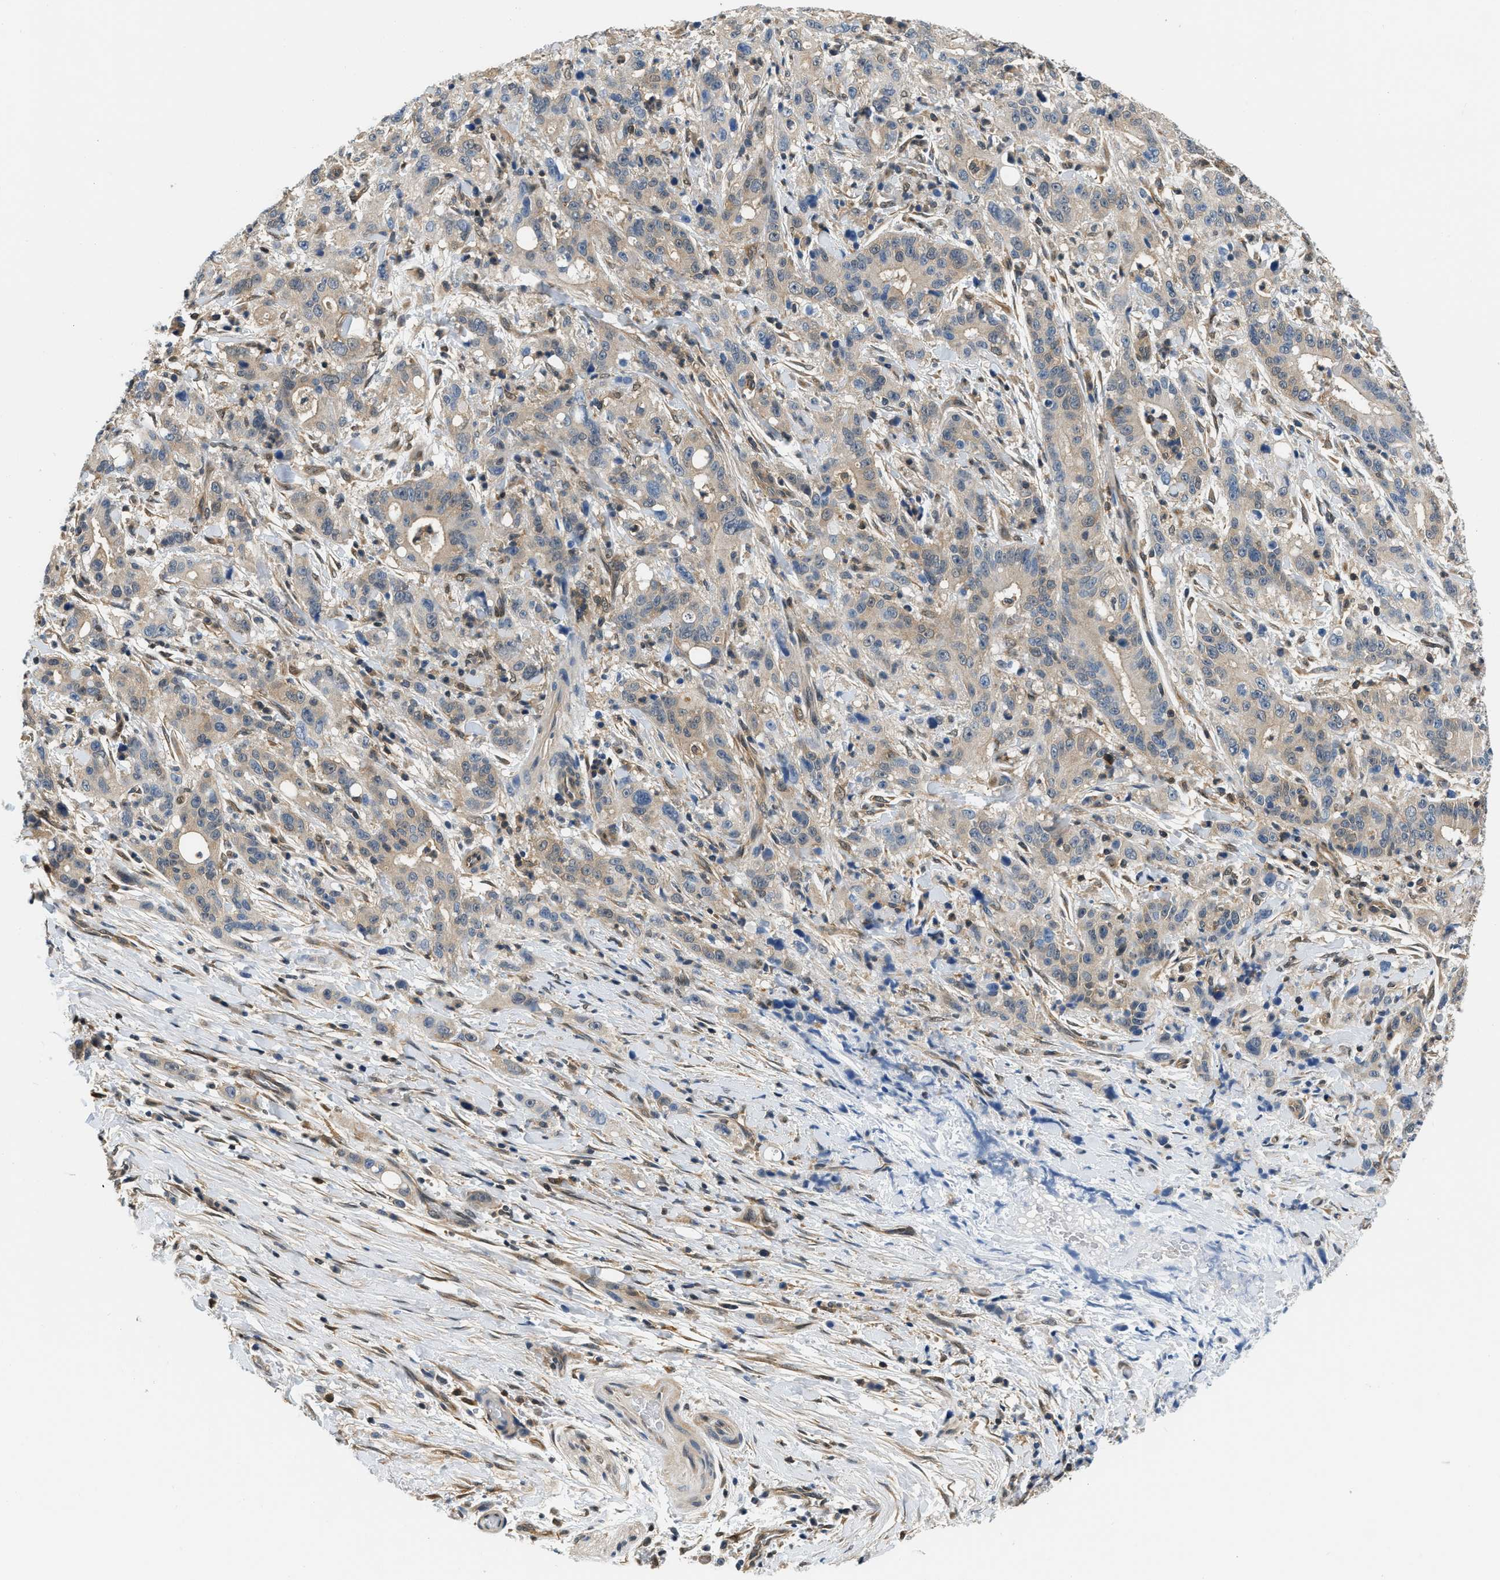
{"staining": {"intensity": "weak", "quantity": ">75%", "location": "cytoplasmic/membranous,nuclear"}, "tissue": "liver cancer", "cell_type": "Tumor cells", "image_type": "cancer", "snomed": [{"axis": "morphology", "description": "Cholangiocarcinoma"}, {"axis": "topography", "description": "Liver"}], "caption": "A brown stain highlights weak cytoplasmic/membranous and nuclear positivity of a protein in liver cholangiocarcinoma tumor cells.", "gene": "EIF4EBP2", "patient": {"sex": "female", "age": 38}}